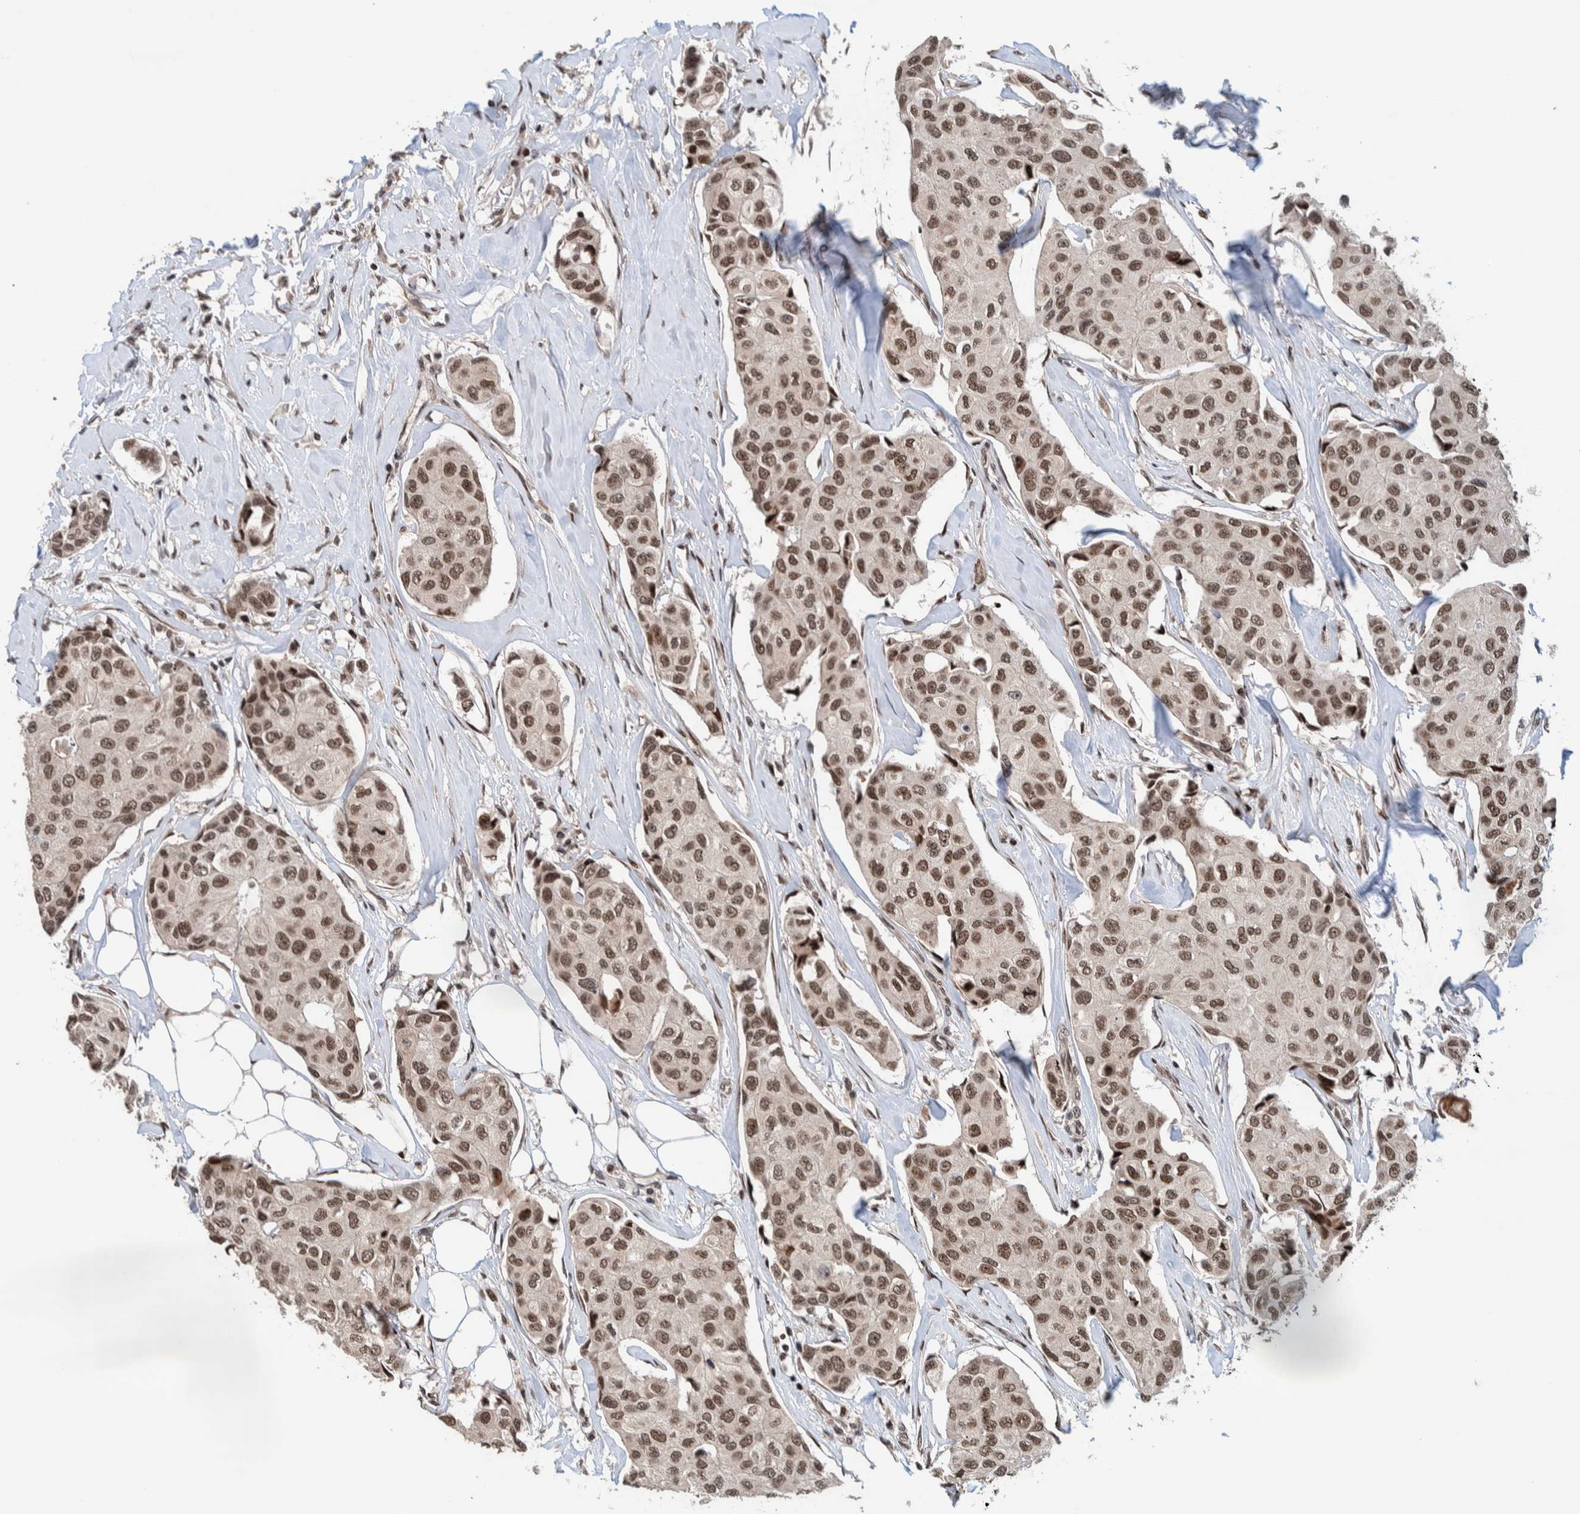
{"staining": {"intensity": "moderate", "quantity": ">75%", "location": "nuclear"}, "tissue": "breast cancer", "cell_type": "Tumor cells", "image_type": "cancer", "snomed": [{"axis": "morphology", "description": "Duct carcinoma"}, {"axis": "topography", "description": "Breast"}], "caption": "A brown stain labels moderate nuclear expression of a protein in breast cancer (invasive ductal carcinoma) tumor cells.", "gene": "CHD4", "patient": {"sex": "female", "age": 80}}